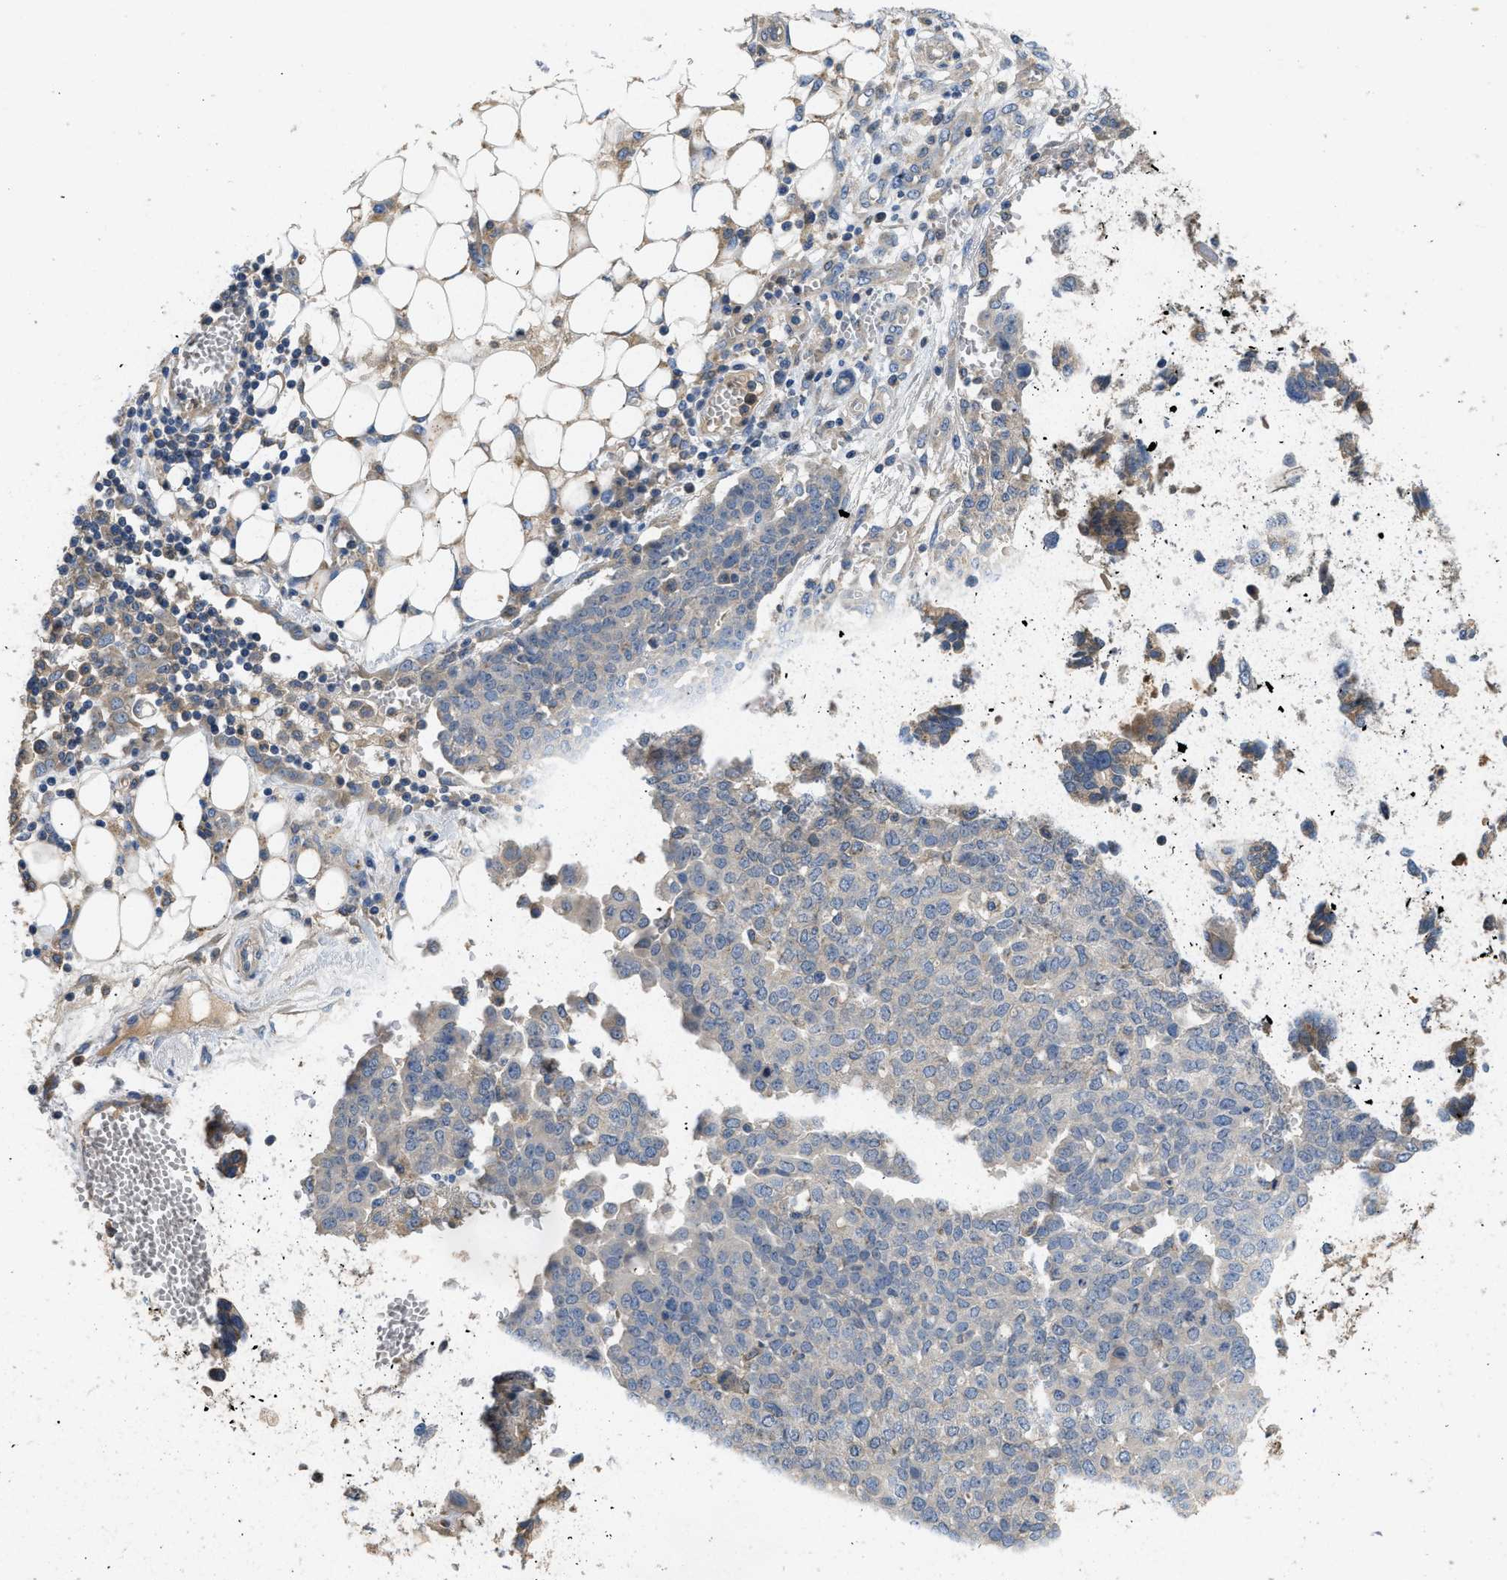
{"staining": {"intensity": "negative", "quantity": "none", "location": "none"}, "tissue": "ovarian cancer", "cell_type": "Tumor cells", "image_type": "cancer", "snomed": [{"axis": "morphology", "description": "Cystadenocarcinoma, serous, NOS"}, {"axis": "topography", "description": "Soft tissue"}, {"axis": "topography", "description": "Ovary"}], "caption": "The immunohistochemistry (IHC) photomicrograph has no significant positivity in tumor cells of ovarian cancer tissue.", "gene": "RNF216", "patient": {"sex": "female", "age": 57}}